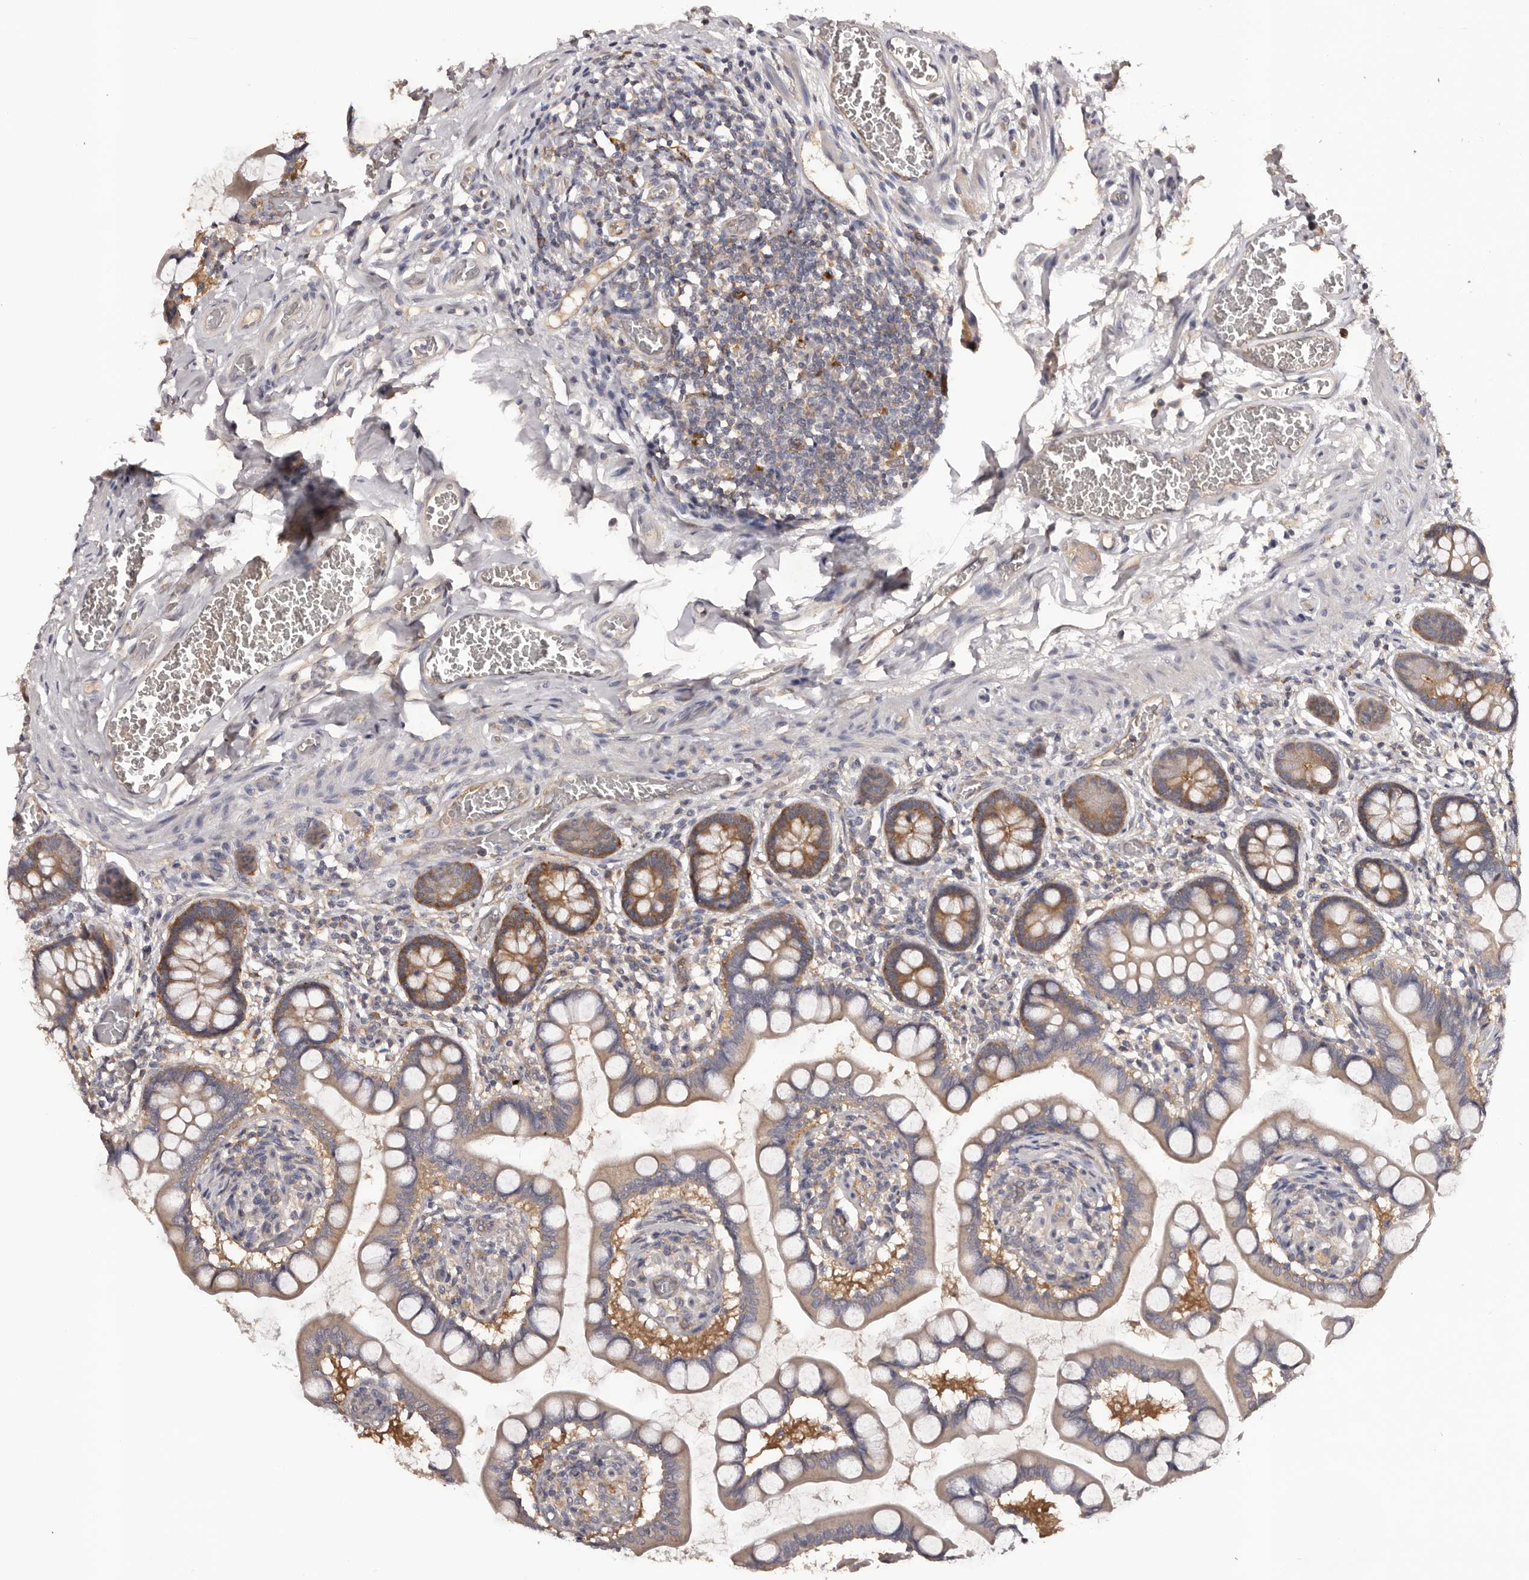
{"staining": {"intensity": "moderate", "quantity": ">75%", "location": "cytoplasmic/membranous"}, "tissue": "small intestine", "cell_type": "Glandular cells", "image_type": "normal", "snomed": [{"axis": "morphology", "description": "Normal tissue, NOS"}, {"axis": "topography", "description": "Small intestine"}], "caption": "Protein expression analysis of benign small intestine demonstrates moderate cytoplasmic/membranous expression in about >75% of glandular cells. The protein of interest is shown in brown color, while the nuclei are stained blue.", "gene": "LTV1", "patient": {"sex": "male", "age": 52}}